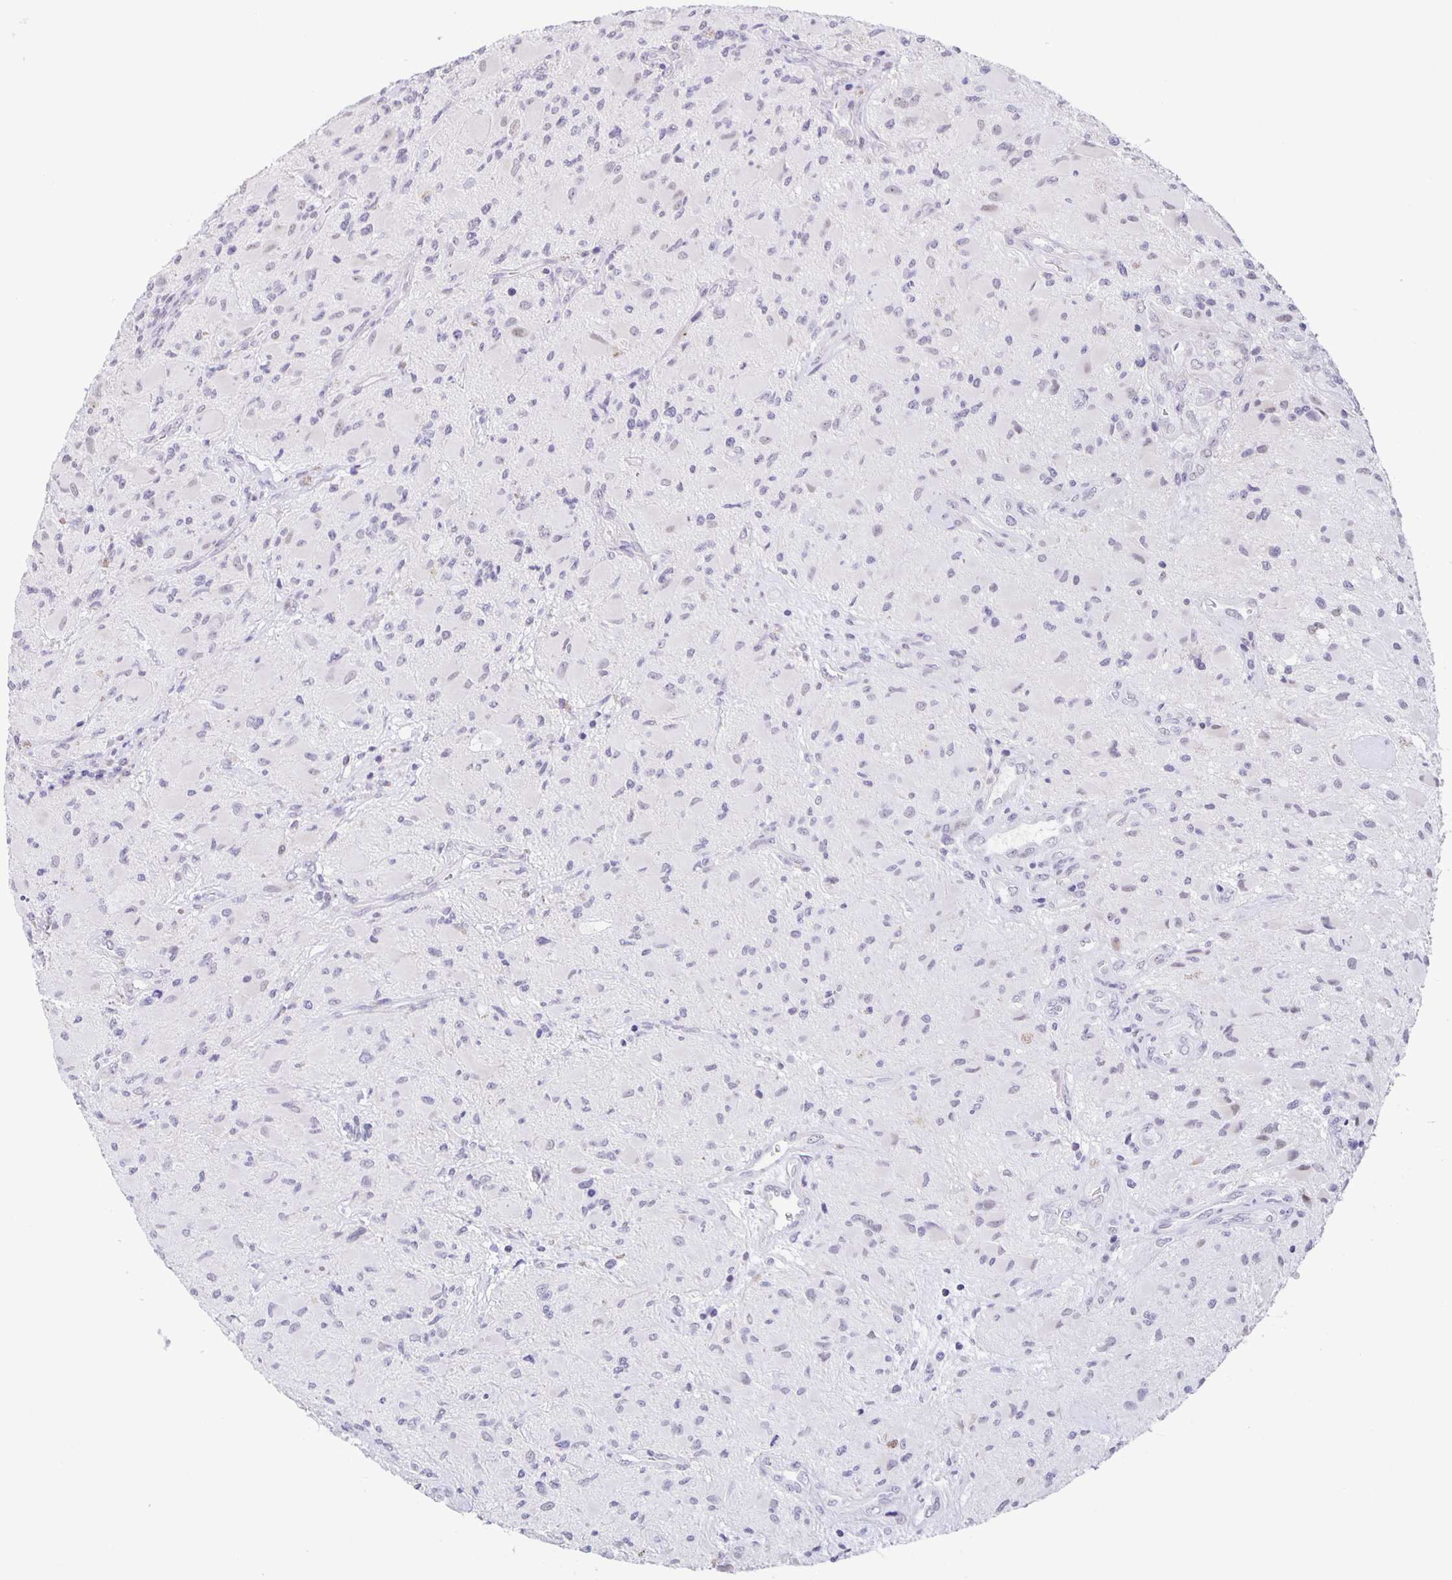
{"staining": {"intensity": "negative", "quantity": "none", "location": "none"}, "tissue": "glioma", "cell_type": "Tumor cells", "image_type": "cancer", "snomed": [{"axis": "morphology", "description": "Glioma, malignant, High grade"}, {"axis": "topography", "description": "Brain"}], "caption": "Immunohistochemistry histopathology image of neoplastic tissue: high-grade glioma (malignant) stained with DAB (3,3'-diaminobenzidine) exhibits no significant protein expression in tumor cells.", "gene": "PHRF1", "patient": {"sex": "female", "age": 65}}